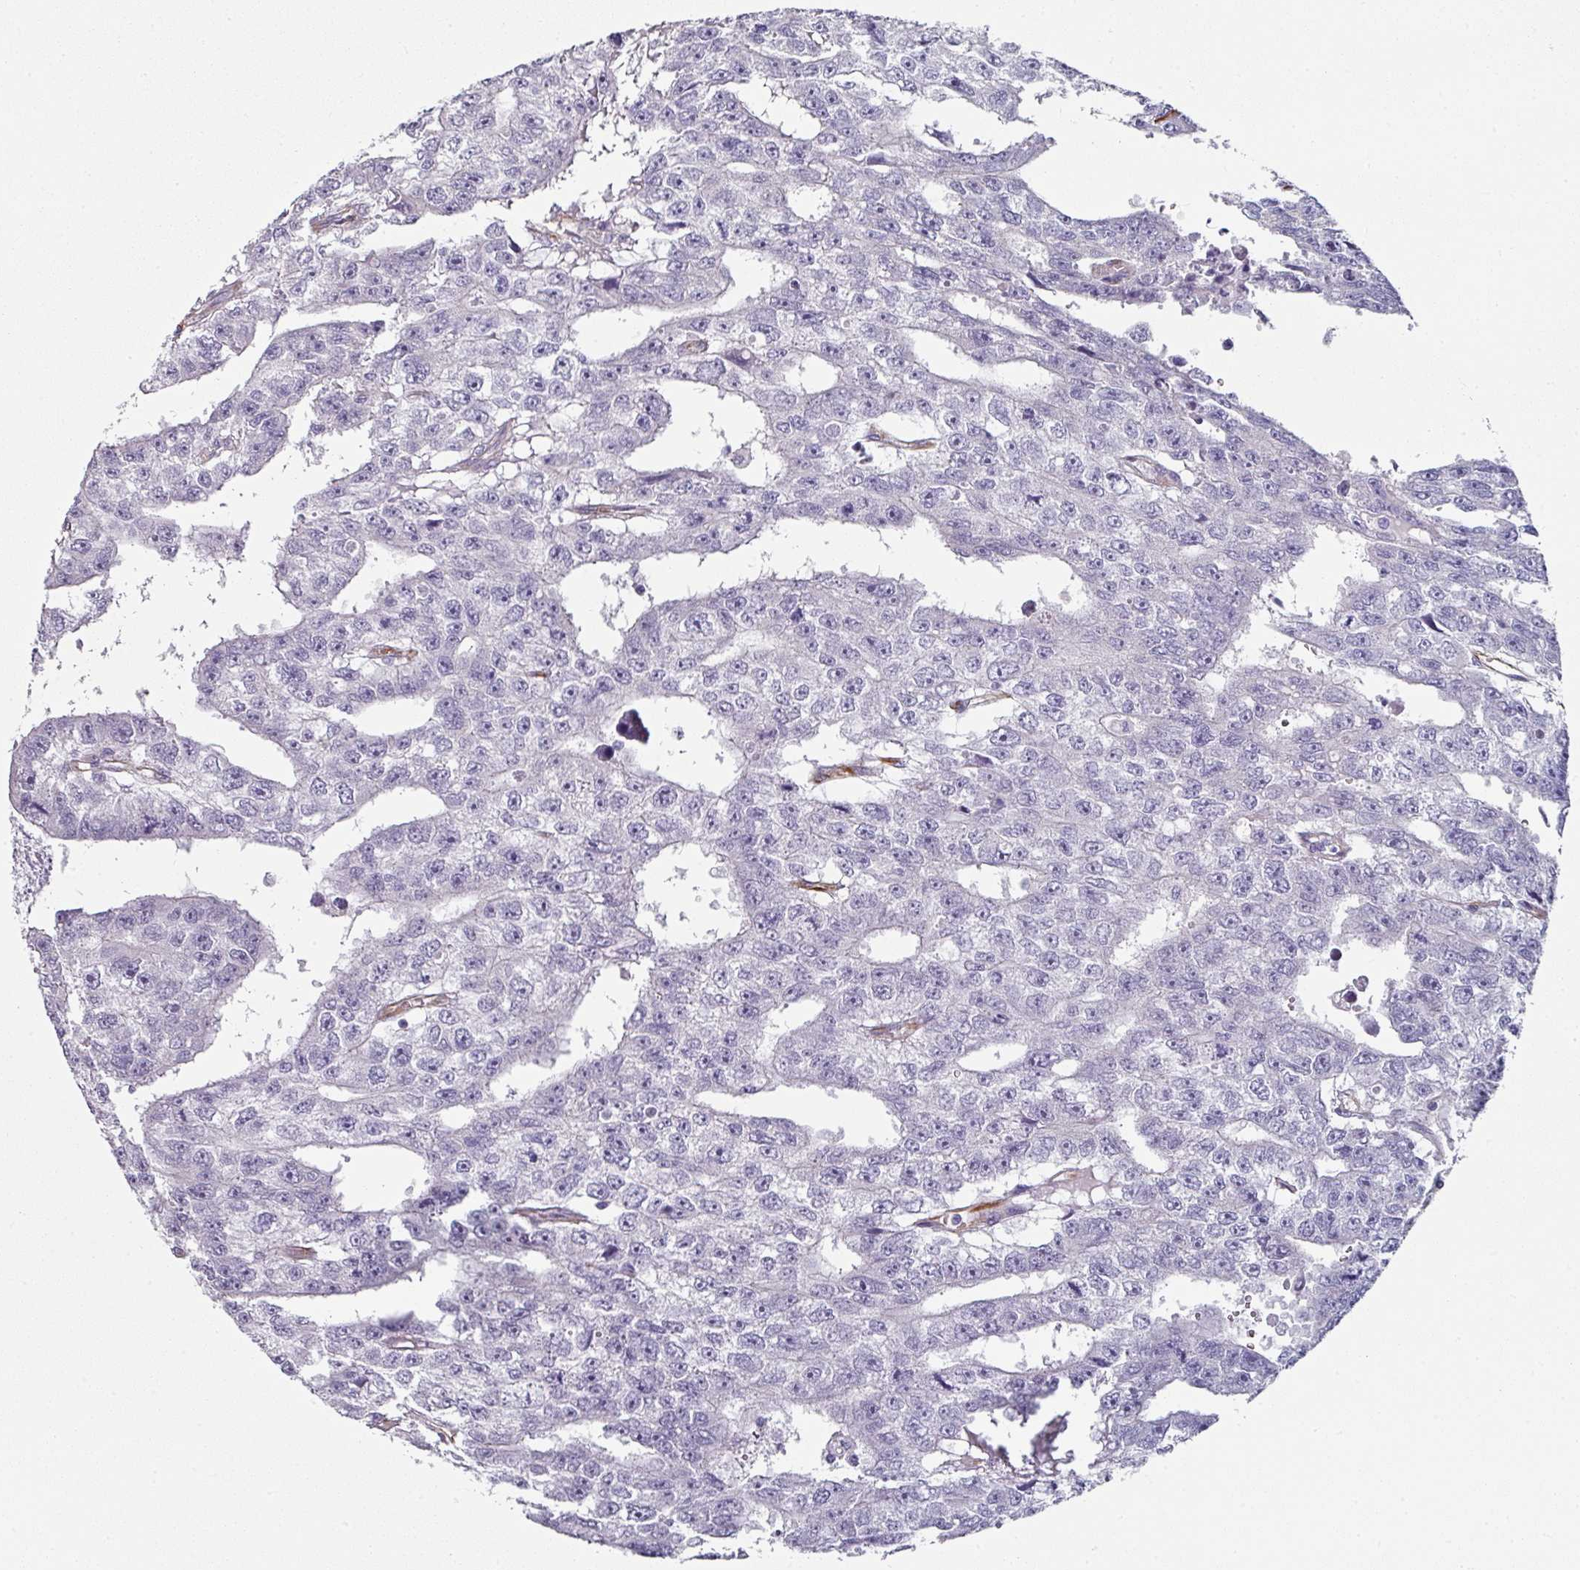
{"staining": {"intensity": "negative", "quantity": "none", "location": "none"}, "tissue": "testis cancer", "cell_type": "Tumor cells", "image_type": "cancer", "snomed": [{"axis": "morphology", "description": "Carcinoma, Embryonal, NOS"}, {"axis": "topography", "description": "Testis"}], "caption": "Tumor cells are negative for protein expression in human testis cancer.", "gene": "SLC17A7", "patient": {"sex": "male", "age": 20}}